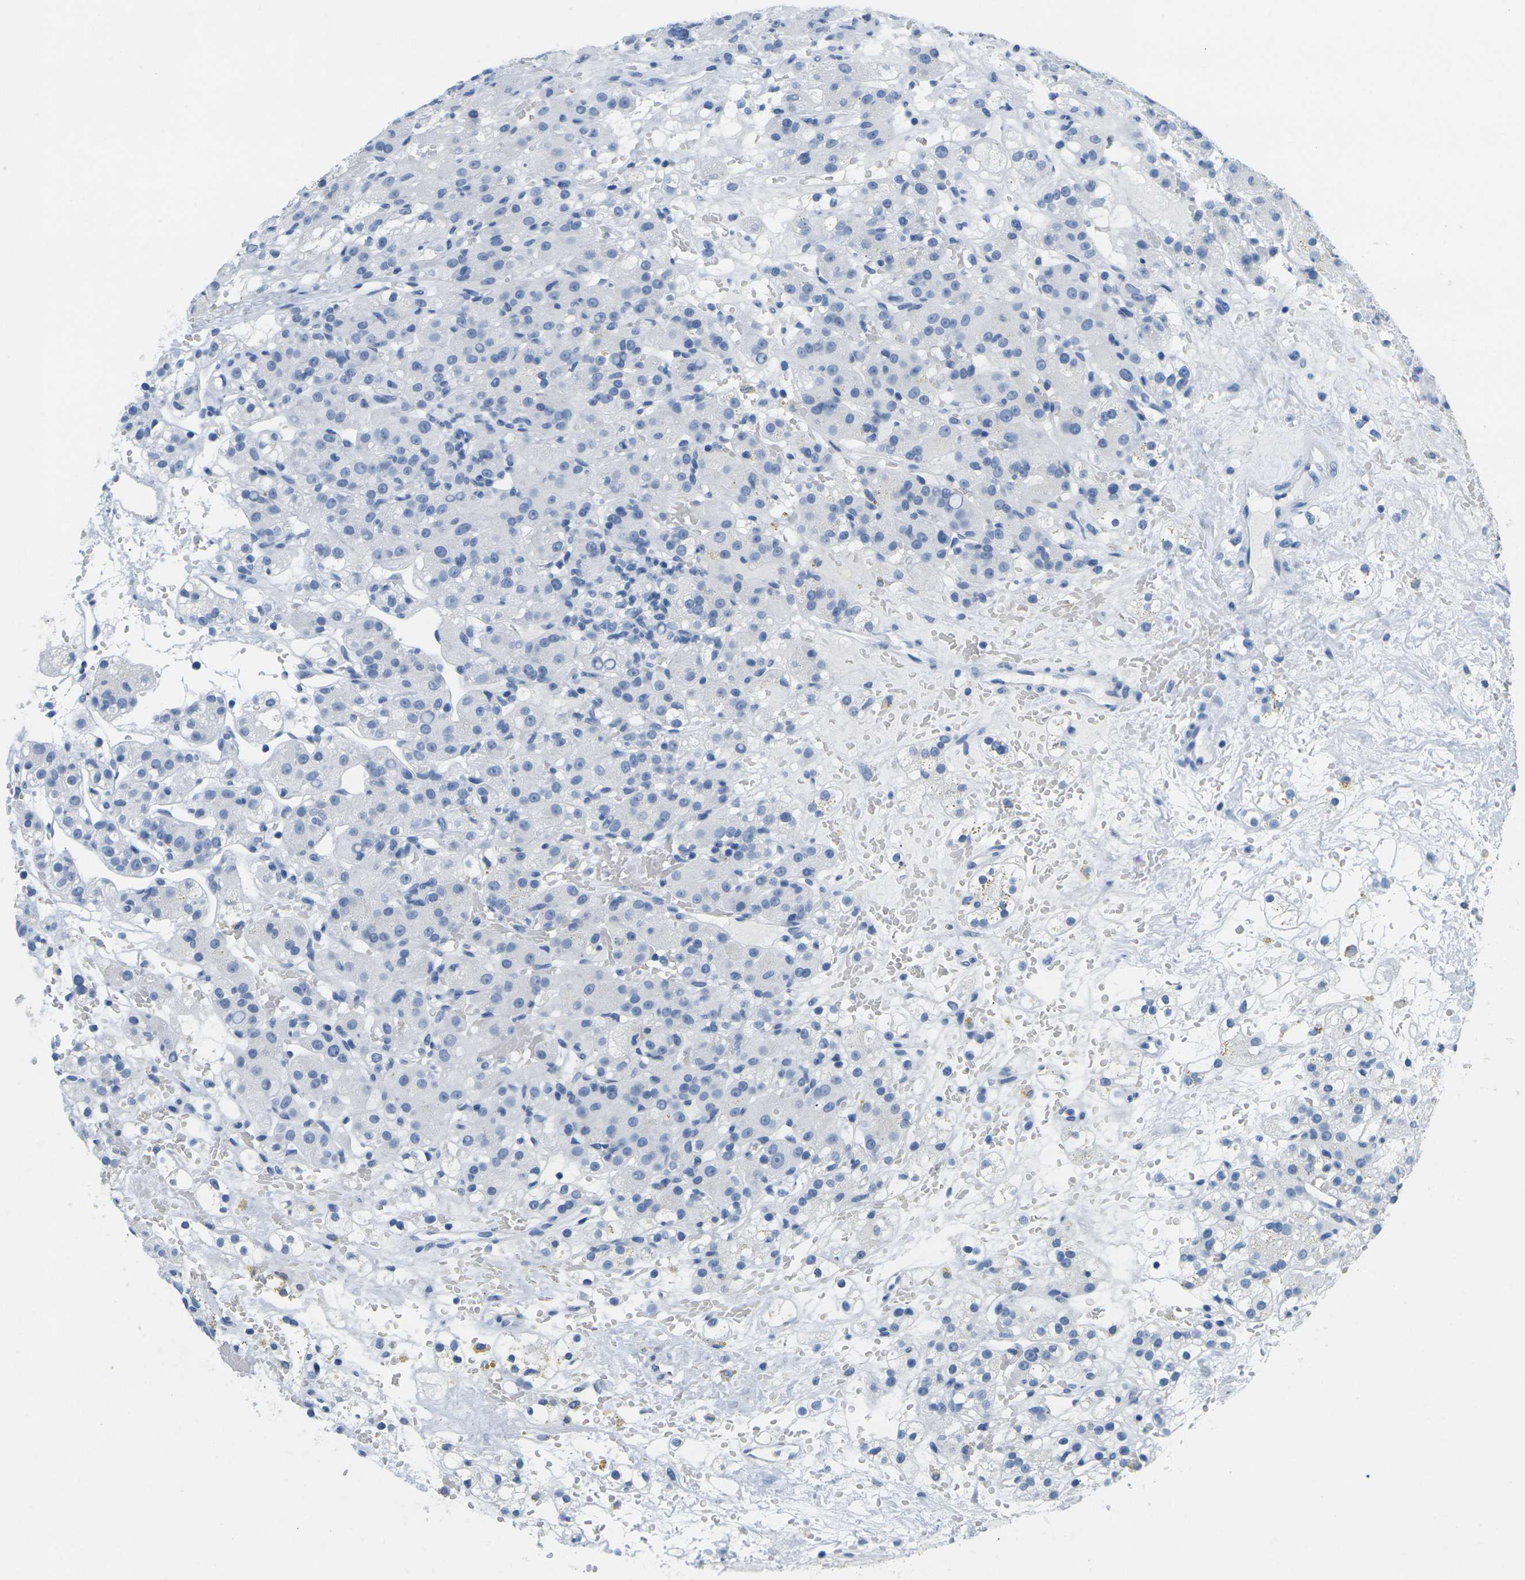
{"staining": {"intensity": "negative", "quantity": "none", "location": "none"}, "tissue": "renal cancer", "cell_type": "Tumor cells", "image_type": "cancer", "snomed": [{"axis": "morphology", "description": "Adenocarcinoma, NOS"}, {"axis": "topography", "description": "Kidney"}], "caption": "Immunohistochemistry (IHC) image of neoplastic tissue: renal cancer (adenocarcinoma) stained with DAB shows no significant protein expression in tumor cells.", "gene": "CTAG1A", "patient": {"sex": "male", "age": 61}}